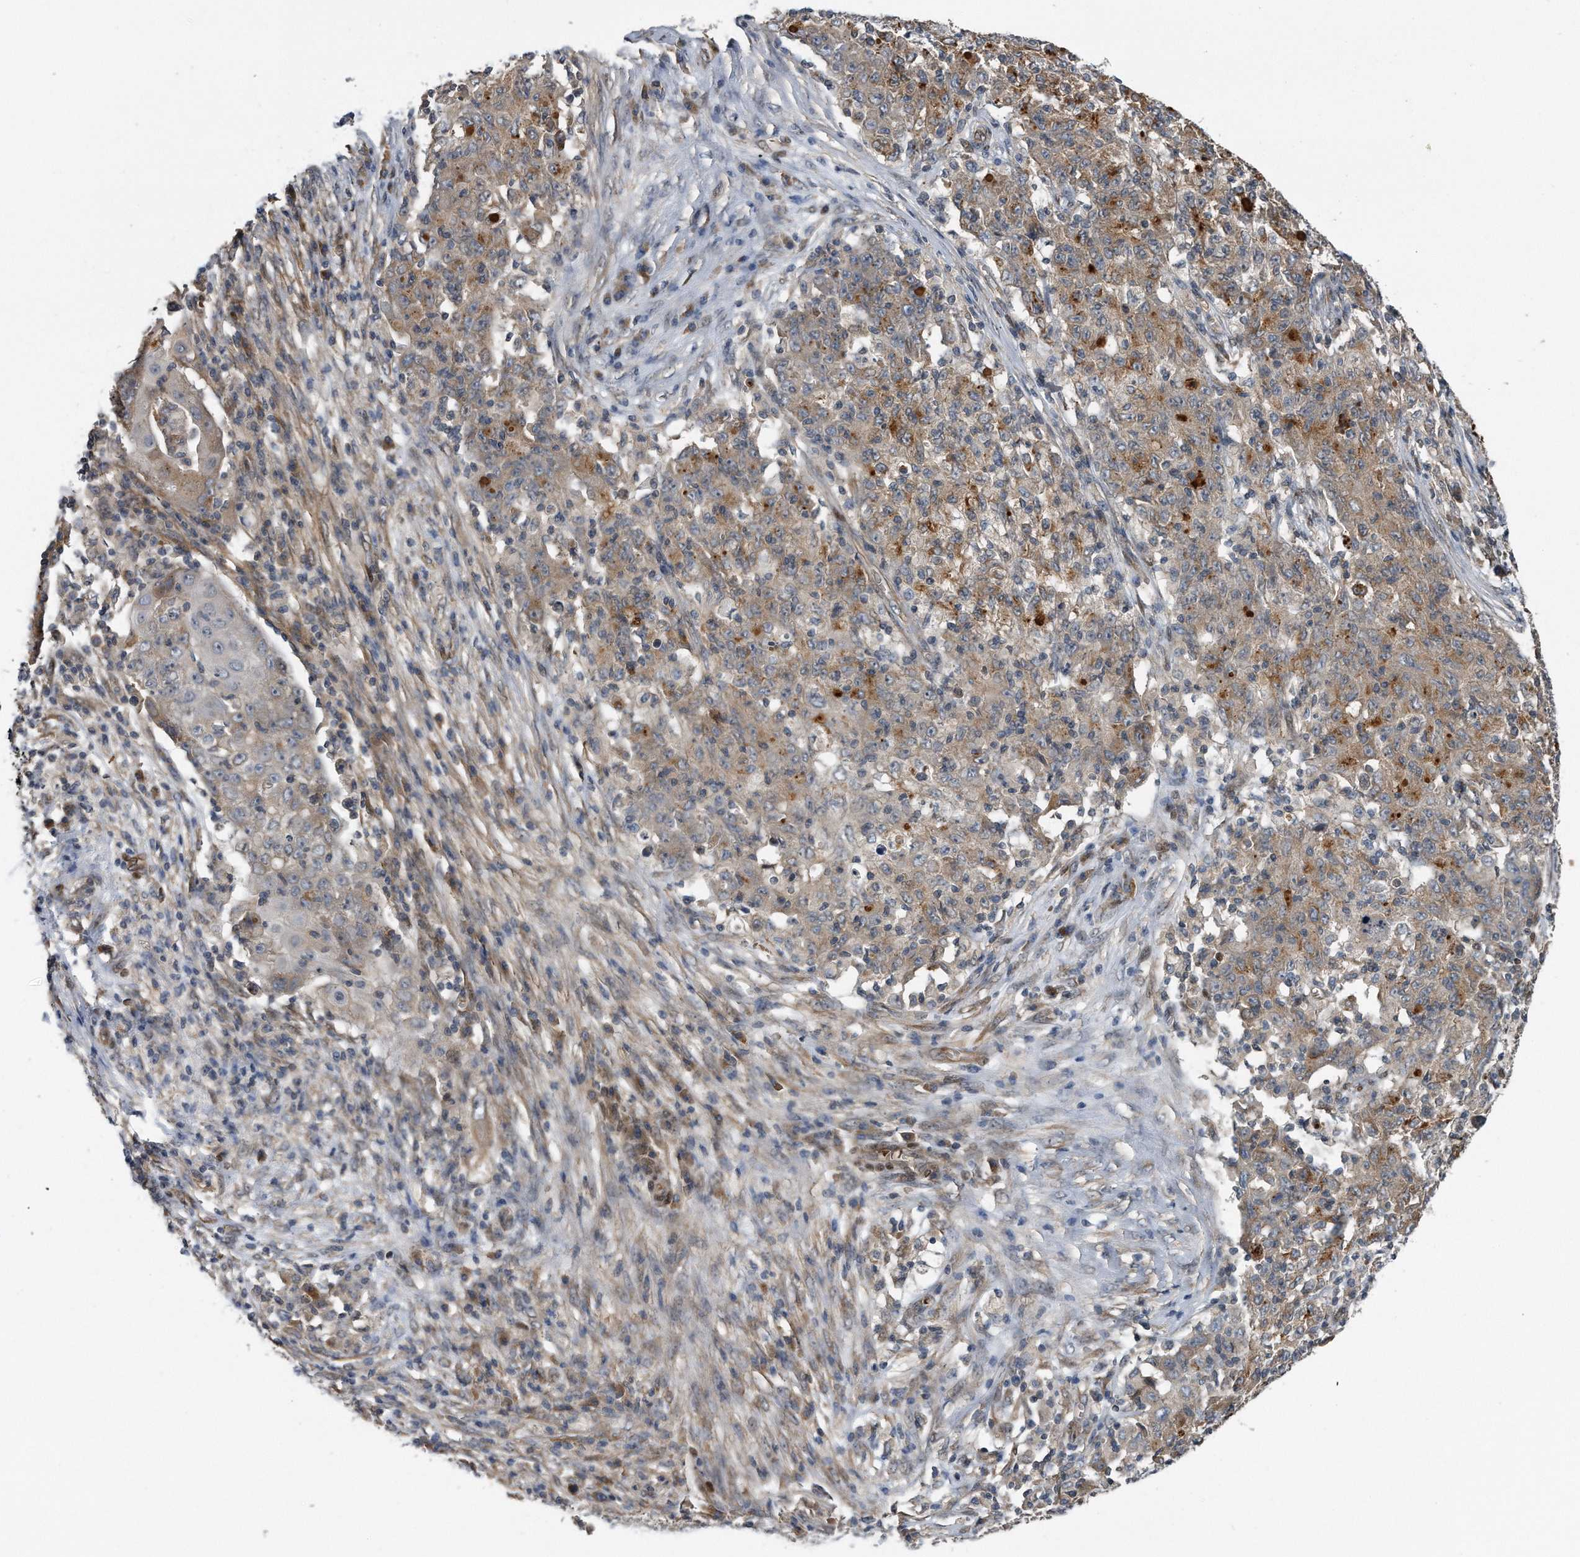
{"staining": {"intensity": "weak", "quantity": ">75%", "location": "cytoplasmic/membranous"}, "tissue": "ovarian cancer", "cell_type": "Tumor cells", "image_type": "cancer", "snomed": [{"axis": "morphology", "description": "Carcinoma, endometroid"}, {"axis": "topography", "description": "Ovary"}], "caption": "This micrograph demonstrates endometroid carcinoma (ovarian) stained with immunohistochemistry to label a protein in brown. The cytoplasmic/membranous of tumor cells show weak positivity for the protein. Nuclei are counter-stained blue.", "gene": "ZNF79", "patient": {"sex": "female", "age": 42}}